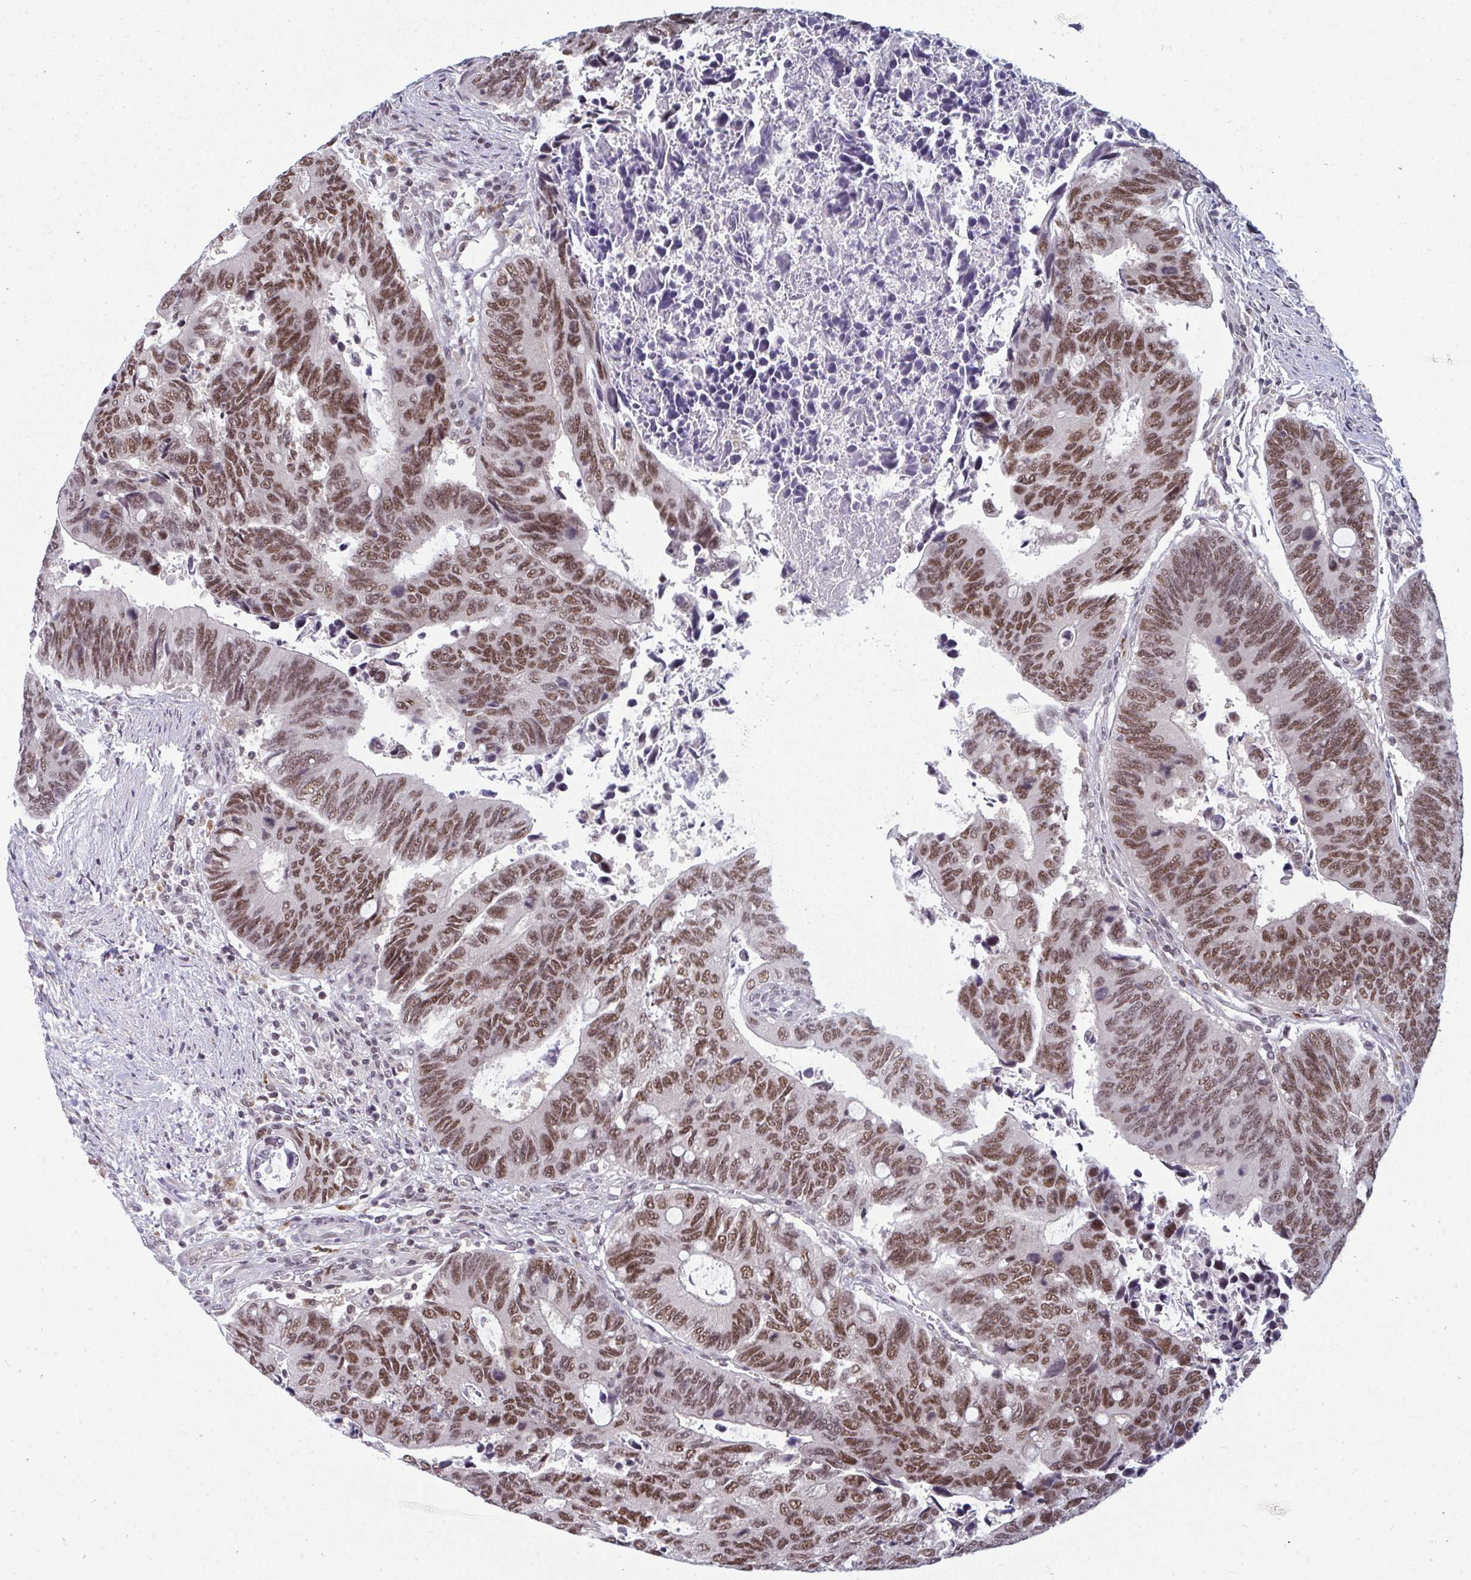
{"staining": {"intensity": "moderate", "quantity": ">75%", "location": "nuclear"}, "tissue": "colorectal cancer", "cell_type": "Tumor cells", "image_type": "cancer", "snomed": [{"axis": "morphology", "description": "Adenocarcinoma, NOS"}, {"axis": "topography", "description": "Colon"}], "caption": "Colorectal adenocarcinoma was stained to show a protein in brown. There is medium levels of moderate nuclear expression in approximately >75% of tumor cells.", "gene": "ATF1", "patient": {"sex": "male", "age": 87}}